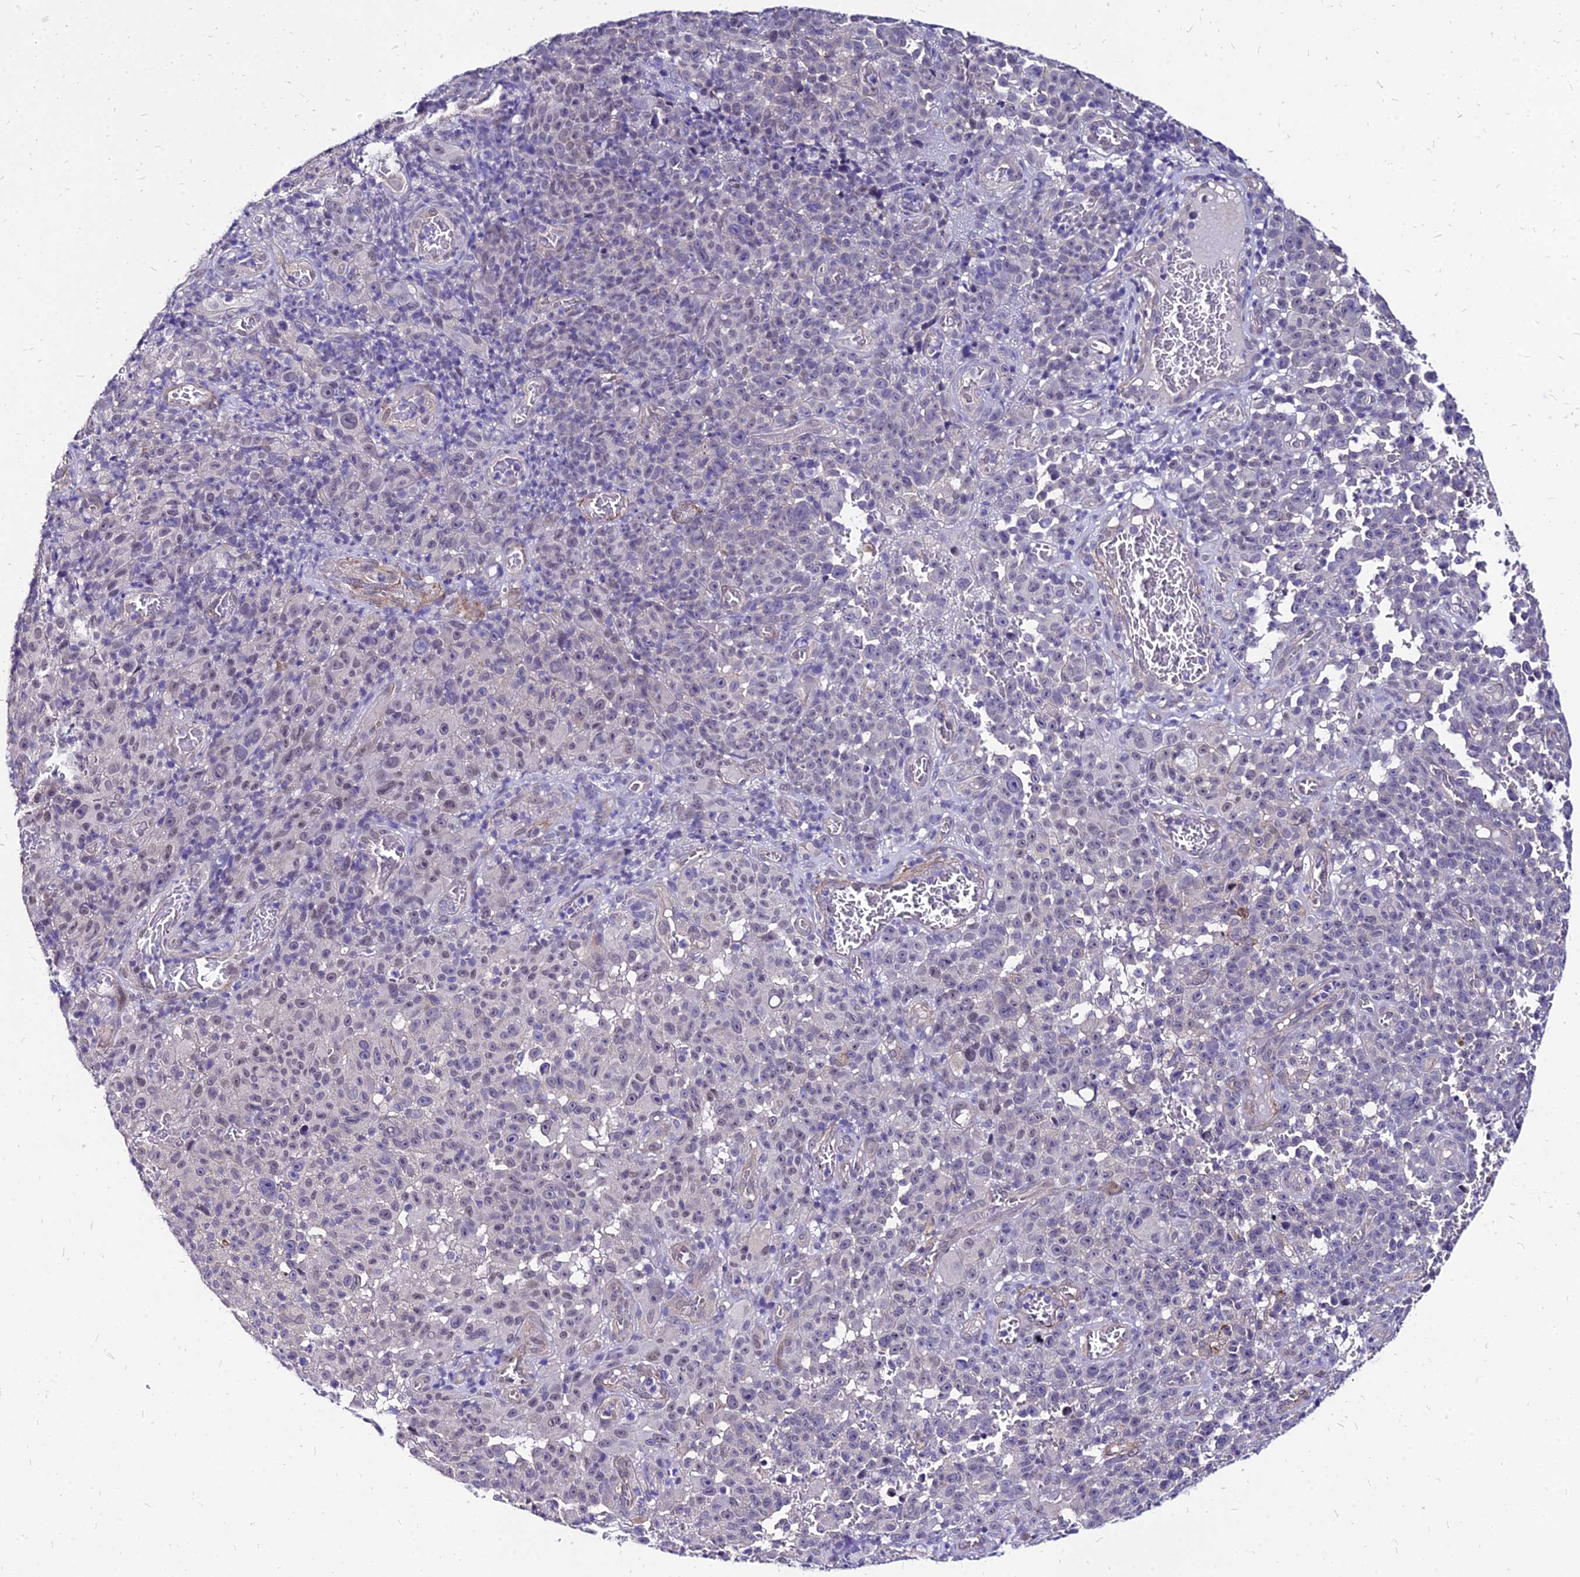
{"staining": {"intensity": "negative", "quantity": "none", "location": "none"}, "tissue": "melanoma", "cell_type": "Tumor cells", "image_type": "cancer", "snomed": [{"axis": "morphology", "description": "Malignant melanoma, NOS"}, {"axis": "topography", "description": "Skin"}], "caption": "Immunohistochemistry (IHC) of malignant melanoma exhibits no expression in tumor cells.", "gene": "YEATS2", "patient": {"sex": "female", "age": 82}}